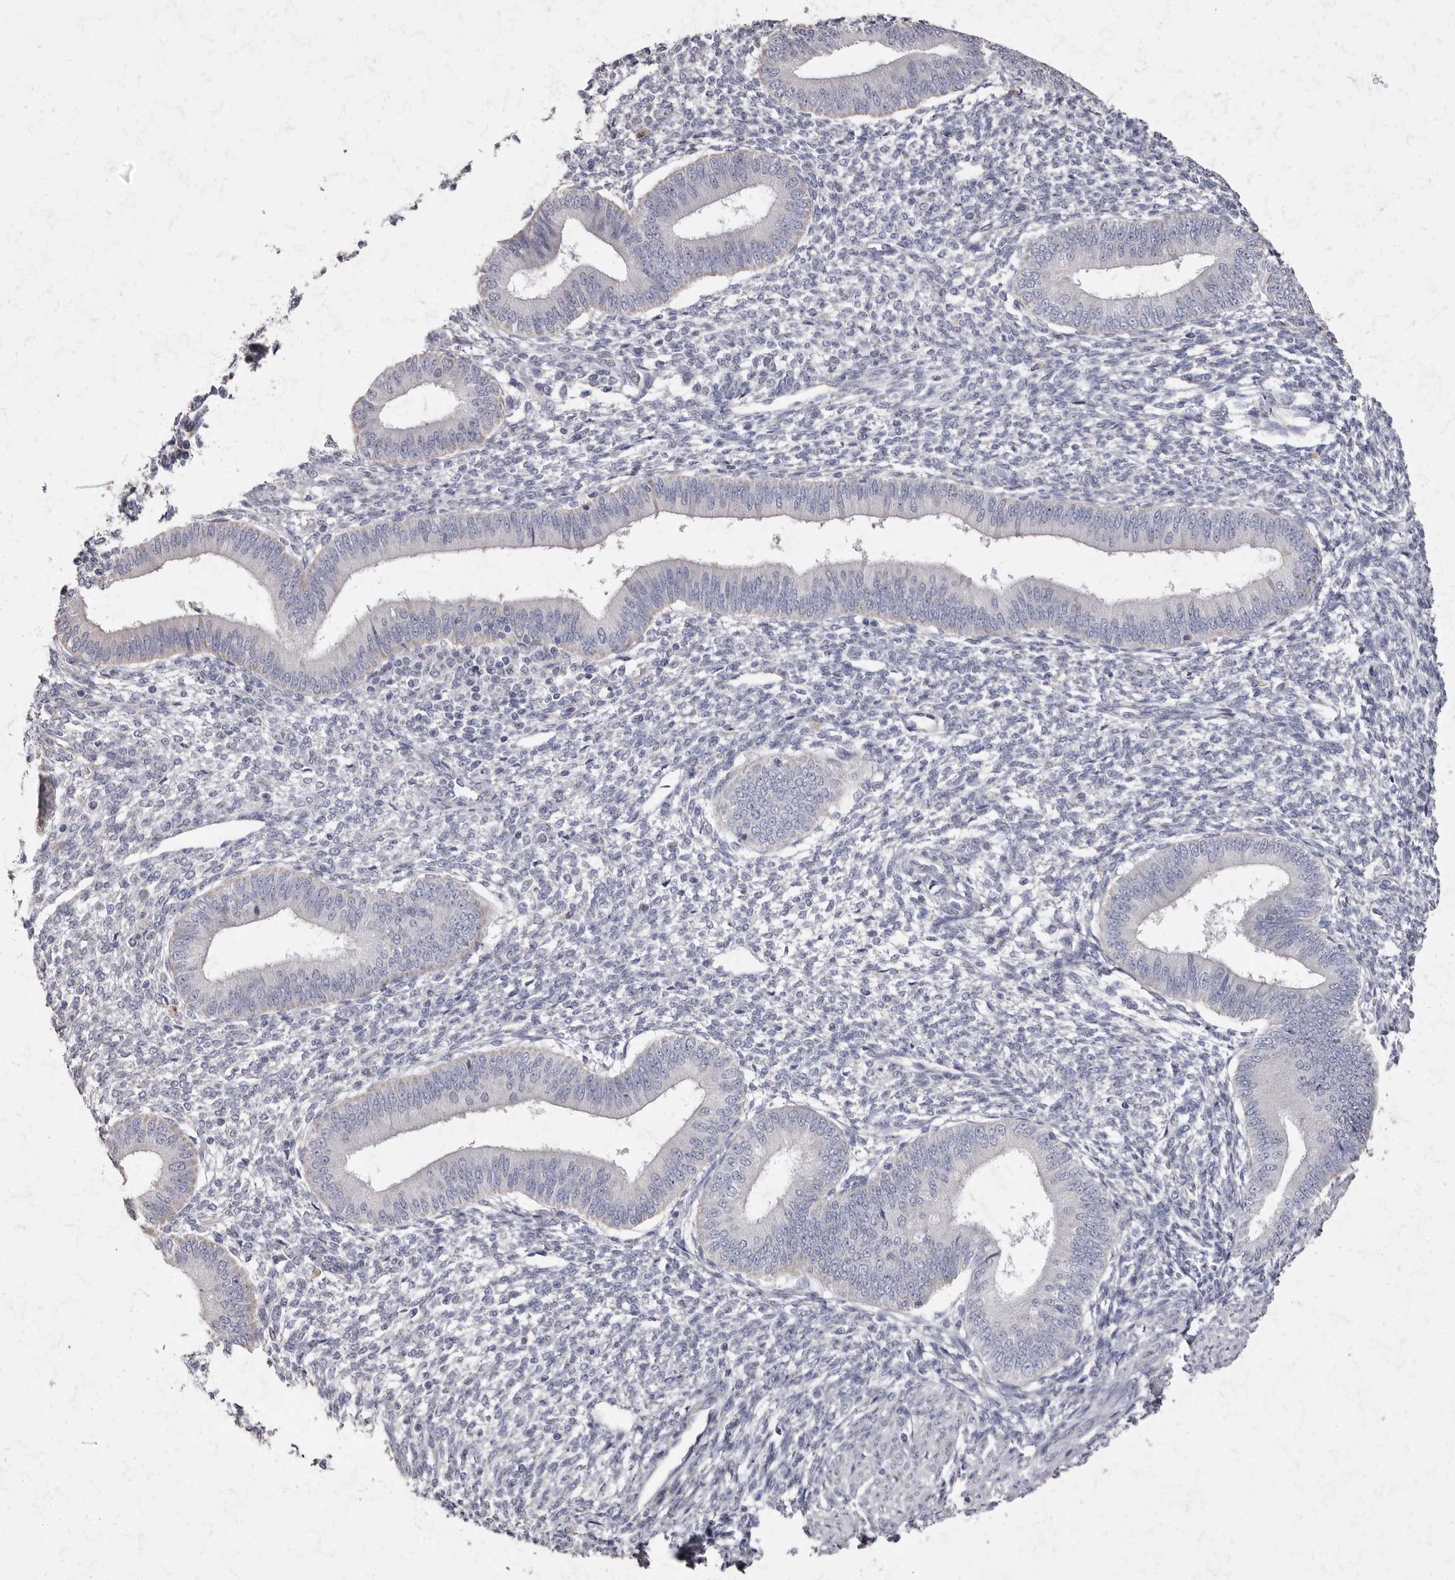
{"staining": {"intensity": "negative", "quantity": "none", "location": "none"}, "tissue": "endometrium", "cell_type": "Cells in endometrial stroma", "image_type": "normal", "snomed": [{"axis": "morphology", "description": "Normal tissue, NOS"}, {"axis": "topography", "description": "Endometrium"}], "caption": "The micrograph reveals no staining of cells in endometrial stroma in benign endometrium.", "gene": "CYP2E1", "patient": {"sex": "female", "age": 46}}